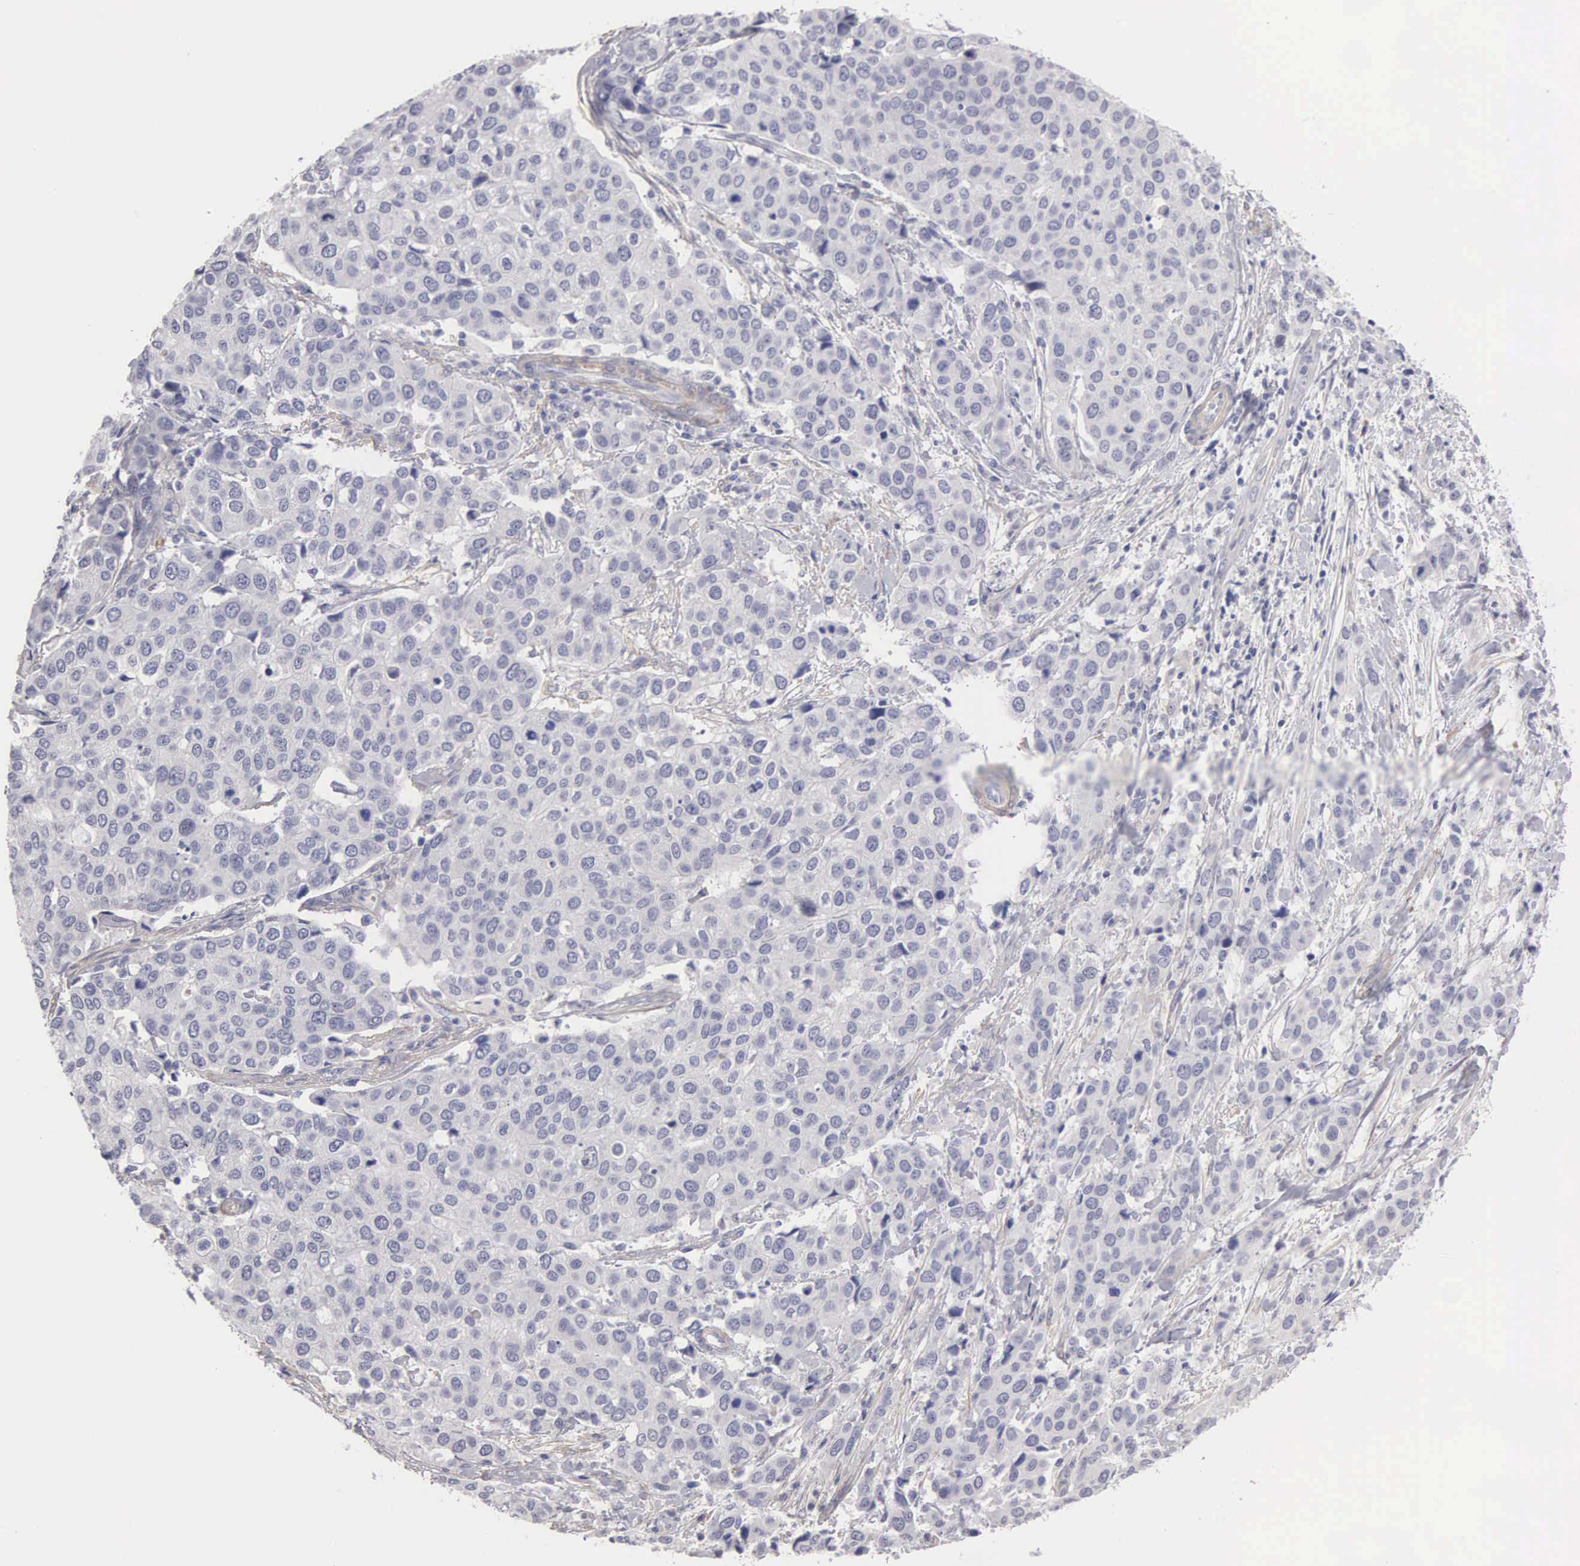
{"staining": {"intensity": "negative", "quantity": "none", "location": "none"}, "tissue": "cervical cancer", "cell_type": "Tumor cells", "image_type": "cancer", "snomed": [{"axis": "morphology", "description": "Squamous cell carcinoma, NOS"}, {"axis": "topography", "description": "Cervix"}], "caption": "High power microscopy micrograph of an immunohistochemistry (IHC) photomicrograph of cervical cancer (squamous cell carcinoma), revealing no significant expression in tumor cells.", "gene": "ELFN2", "patient": {"sex": "female", "age": 54}}